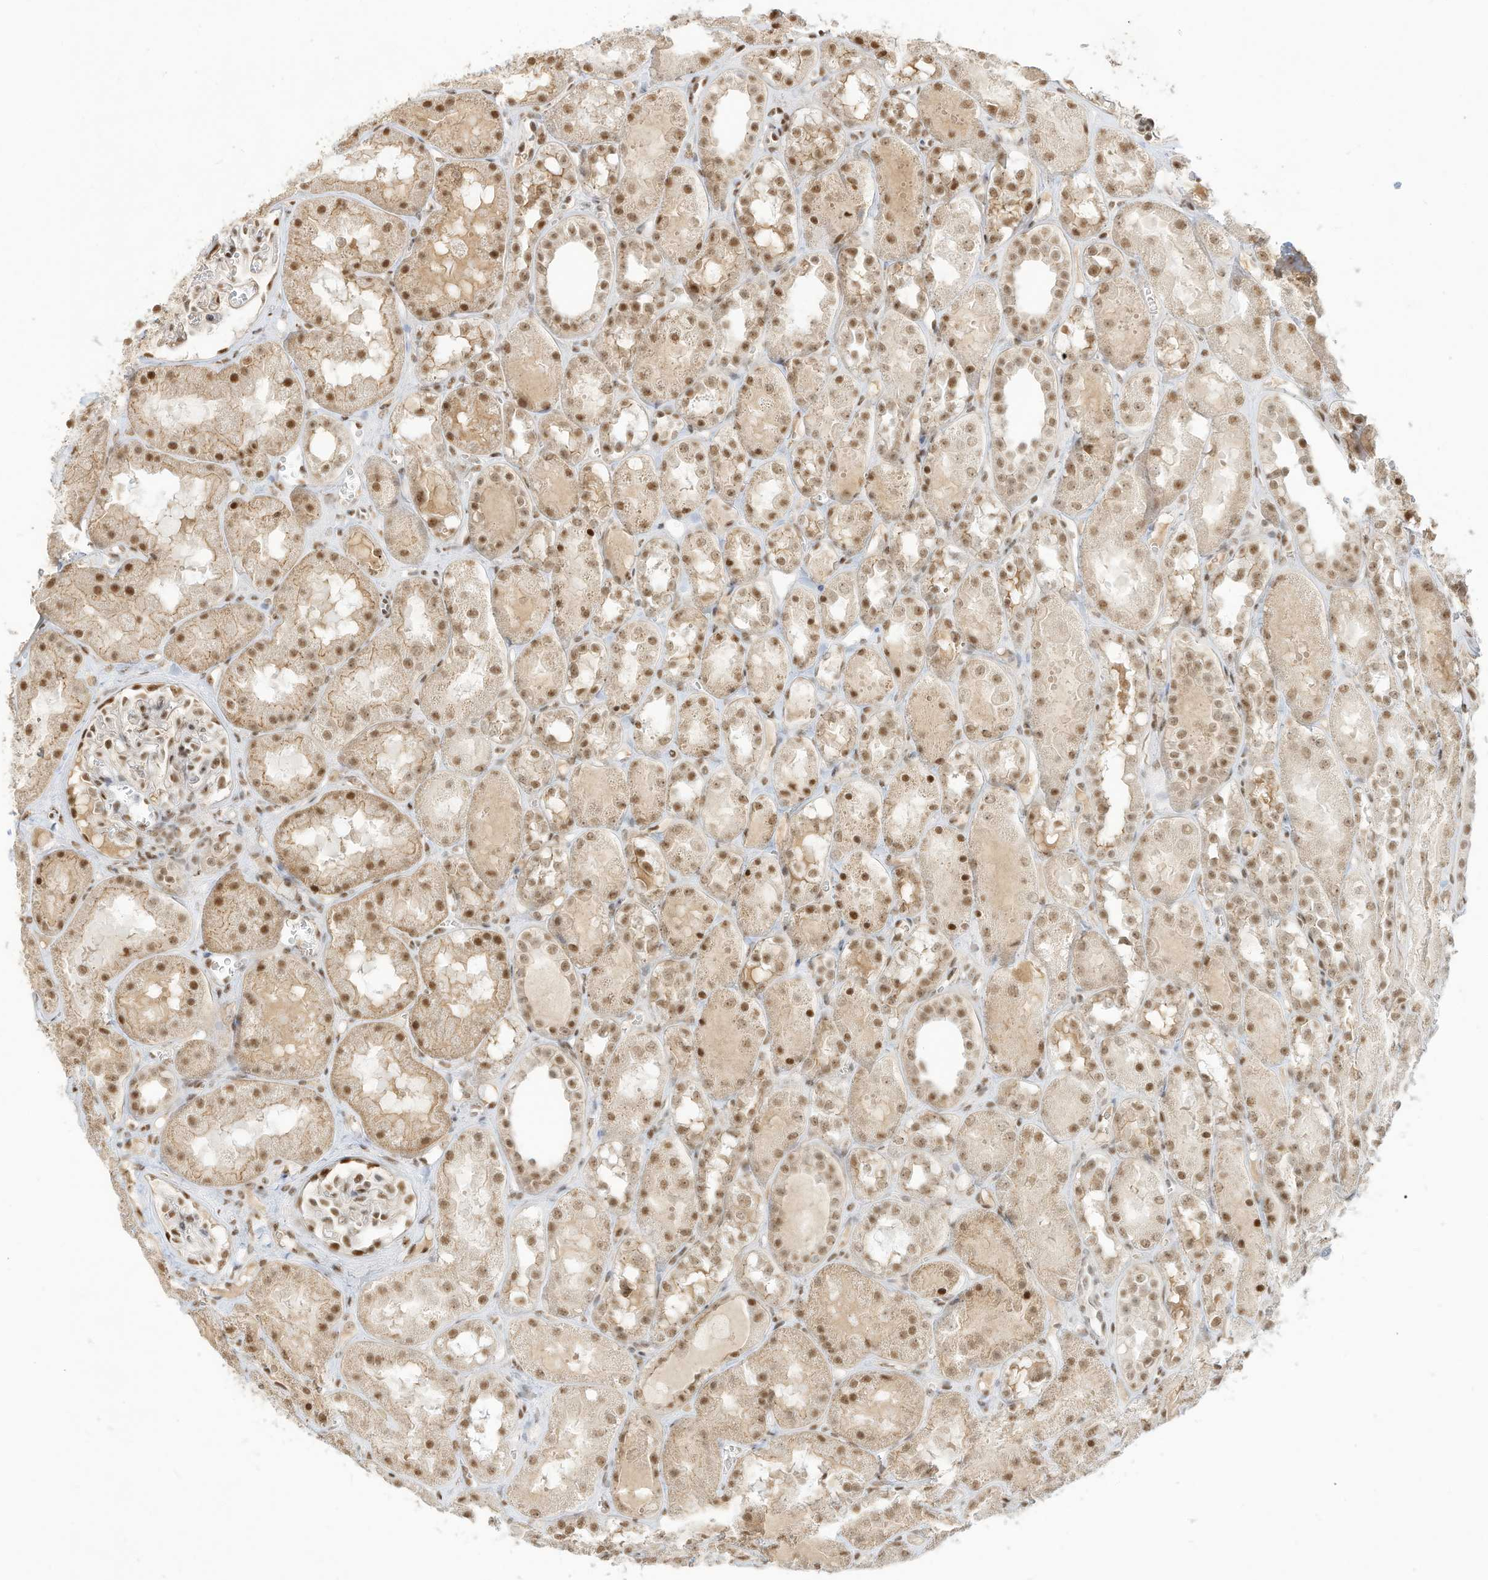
{"staining": {"intensity": "moderate", "quantity": "25%-75%", "location": "nuclear"}, "tissue": "kidney", "cell_type": "Cells in glomeruli", "image_type": "normal", "snomed": [{"axis": "morphology", "description": "Normal tissue, NOS"}, {"axis": "topography", "description": "Kidney"}], "caption": "Brown immunohistochemical staining in unremarkable kidney displays moderate nuclear expression in about 25%-75% of cells in glomeruli.", "gene": "NHSL1", "patient": {"sex": "male", "age": 16}}